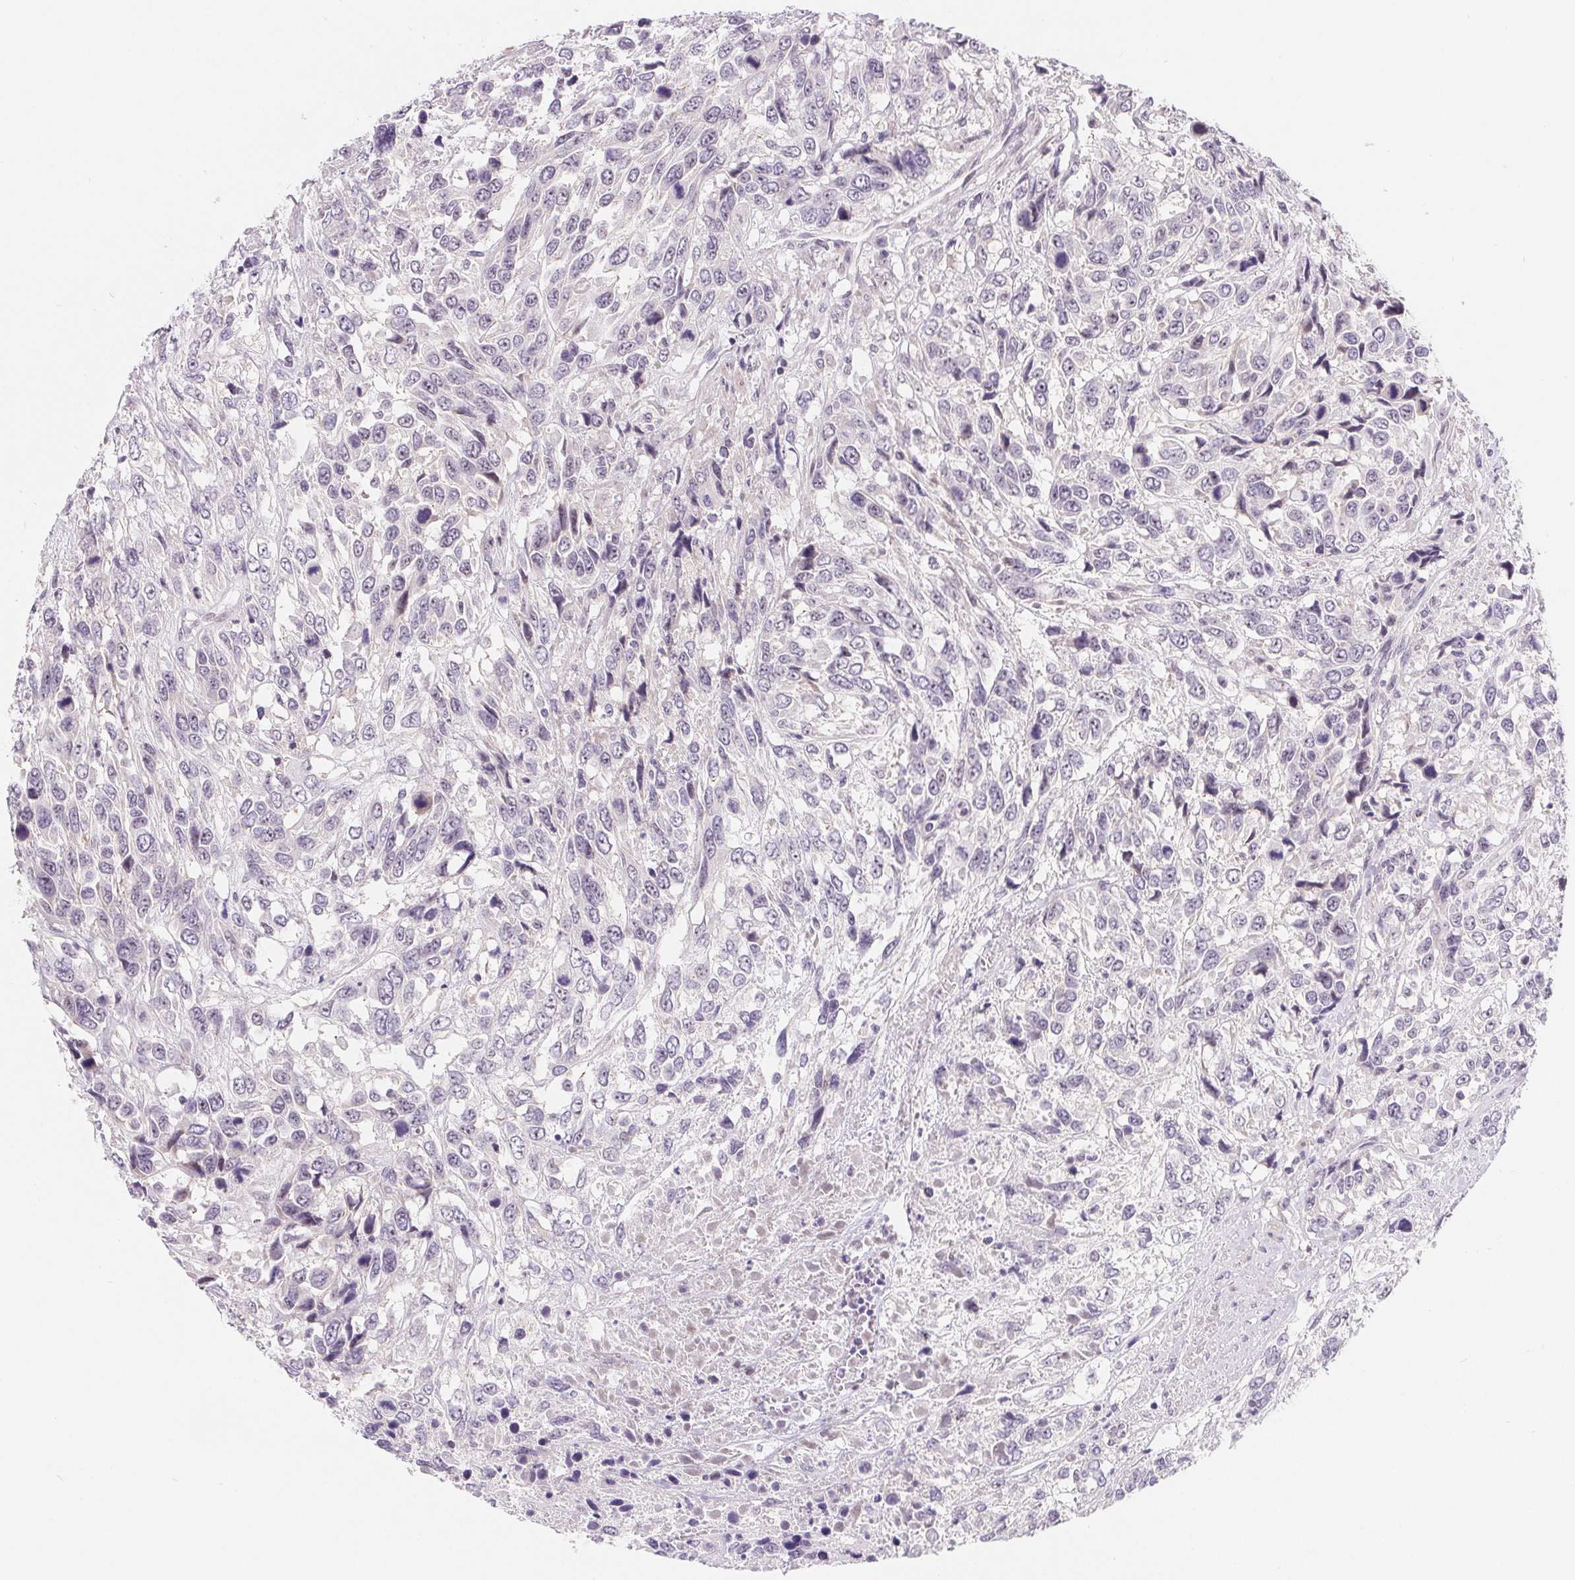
{"staining": {"intensity": "negative", "quantity": "none", "location": "none"}, "tissue": "urothelial cancer", "cell_type": "Tumor cells", "image_type": "cancer", "snomed": [{"axis": "morphology", "description": "Urothelial carcinoma, High grade"}, {"axis": "topography", "description": "Urinary bladder"}], "caption": "The micrograph reveals no staining of tumor cells in urothelial carcinoma (high-grade).", "gene": "LCA5L", "patient": {"sex": "female", "age": 70}}